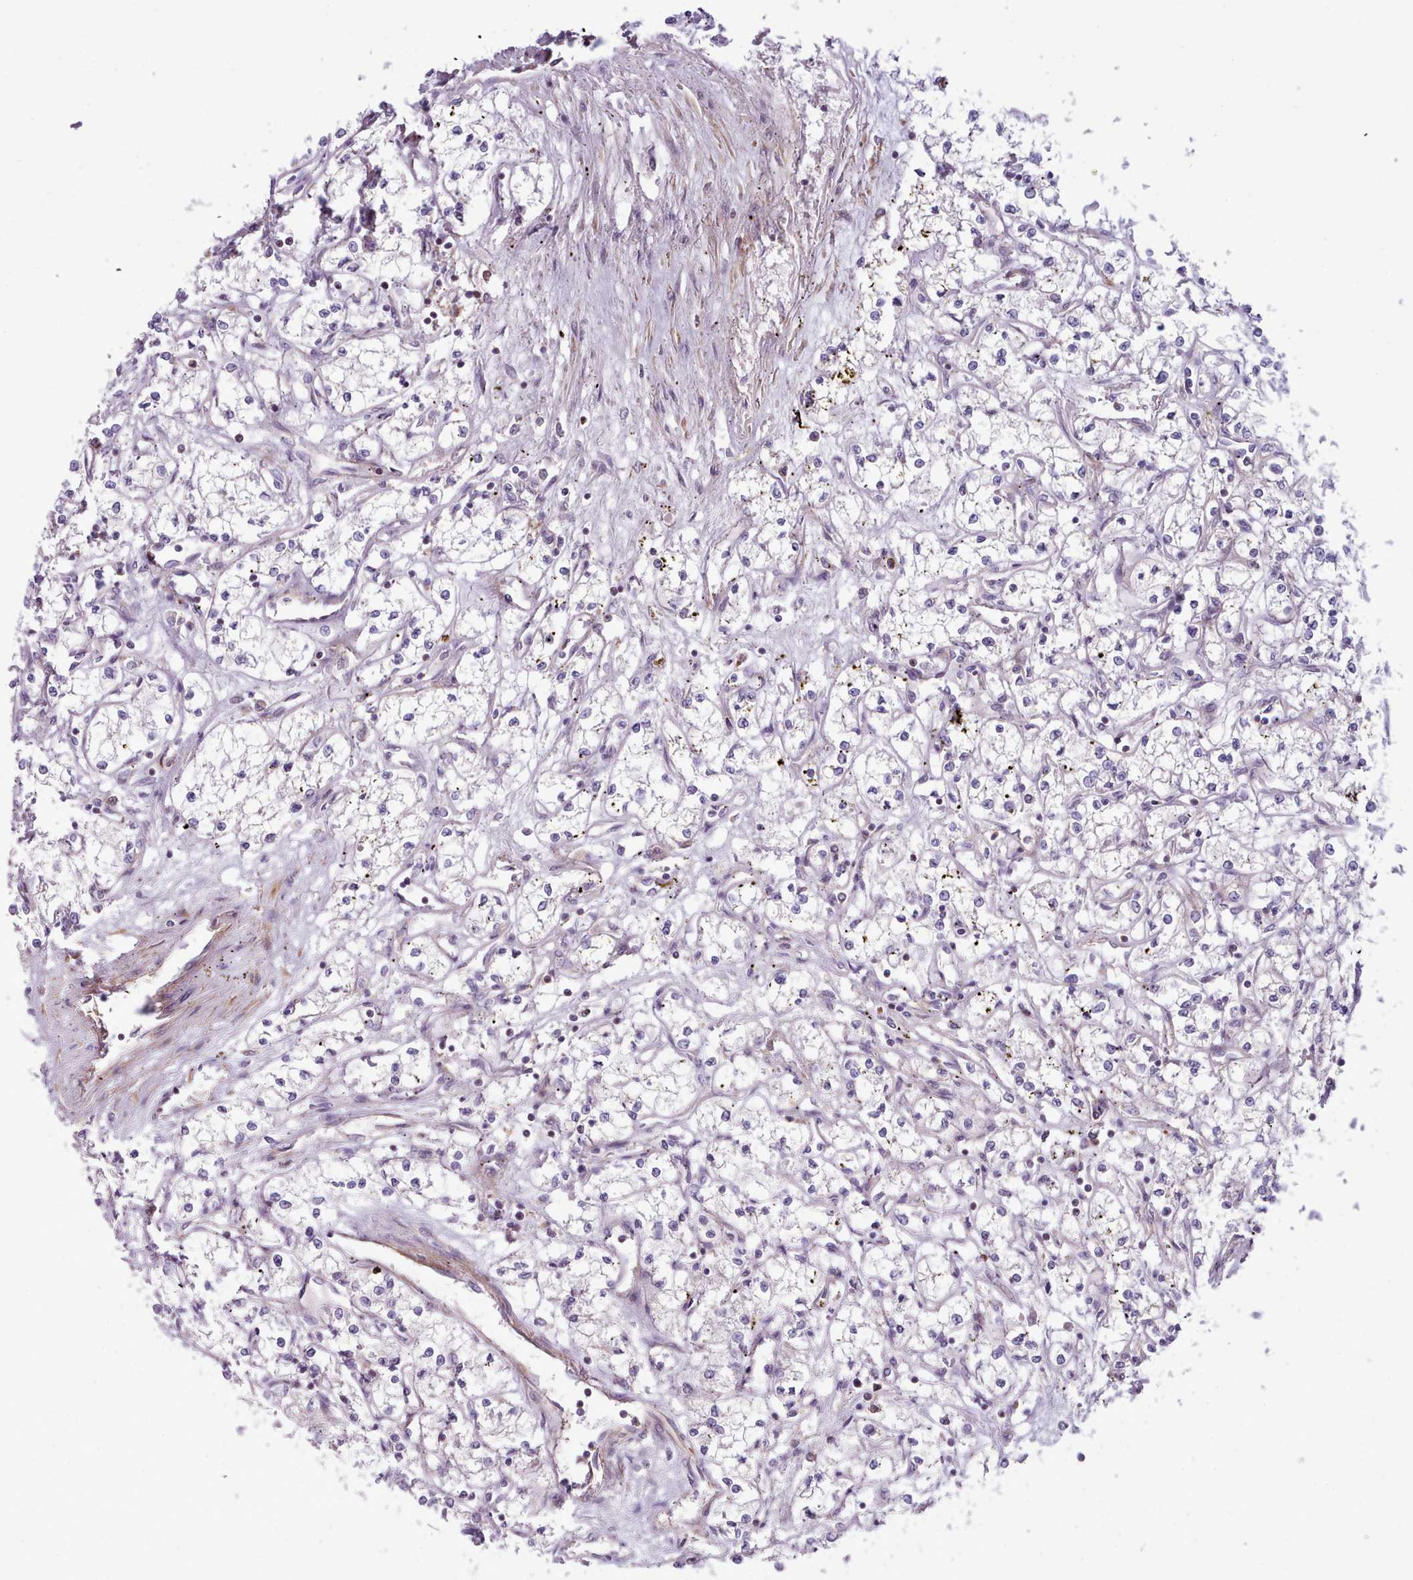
{"staining": {"intensity": "negative", "quantity": "none", "location": "none"}, "tissue": "renal cancer", "cell_type": "Tumor cells", "image_type": "cancer", "snomed": [{"axis": "morphology", "description": "Adenocarcinoma, NOS"}, {"axis": "topography", "description": "Kidney"}], "caption": "High power microscopy image of an immunohistochemistry (IHC) micrograph of adenocarcinoma (renal), revealing no significant expression in tumor cells.", "gene": "TENT4B", "patient": {"sex": "male", "age": 59}}